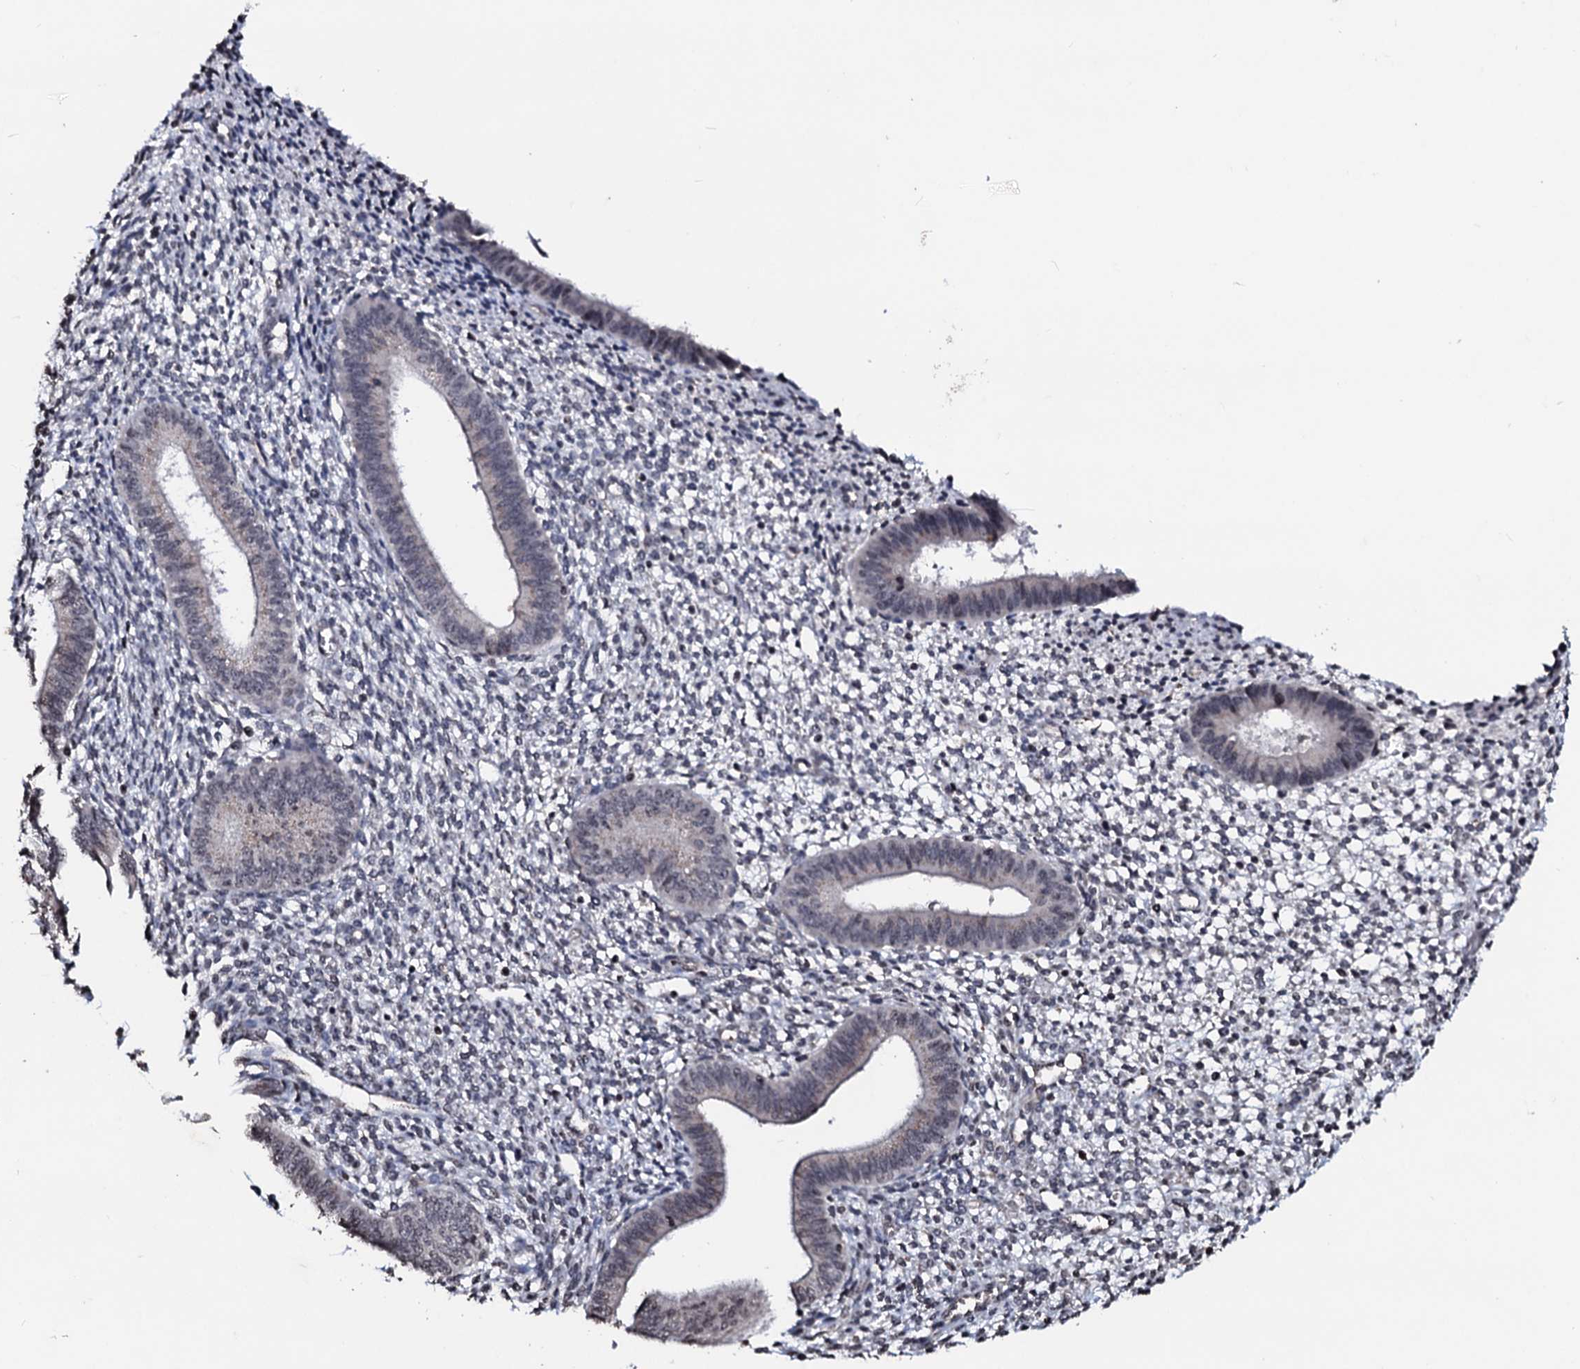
{"staining": {"intensity": "negative", "quantity": "none", "location": "none"}, "tissue": "endometrium", "cell_type": "Cells in endometrial stroma", "image_type": "normal", "snomed": [{"axis": "morphology", "description": "Normal tissue, NOS"}, {"axis": "topography", "description": "Endometrium"}], "caption": "DAB immunohistochemical staining of unremarkable human endometrium demonstrates no significant expression in cells in endometrial stroma.", "gene": "LSM11", "patient": {"sex": "female", "age": 46}}